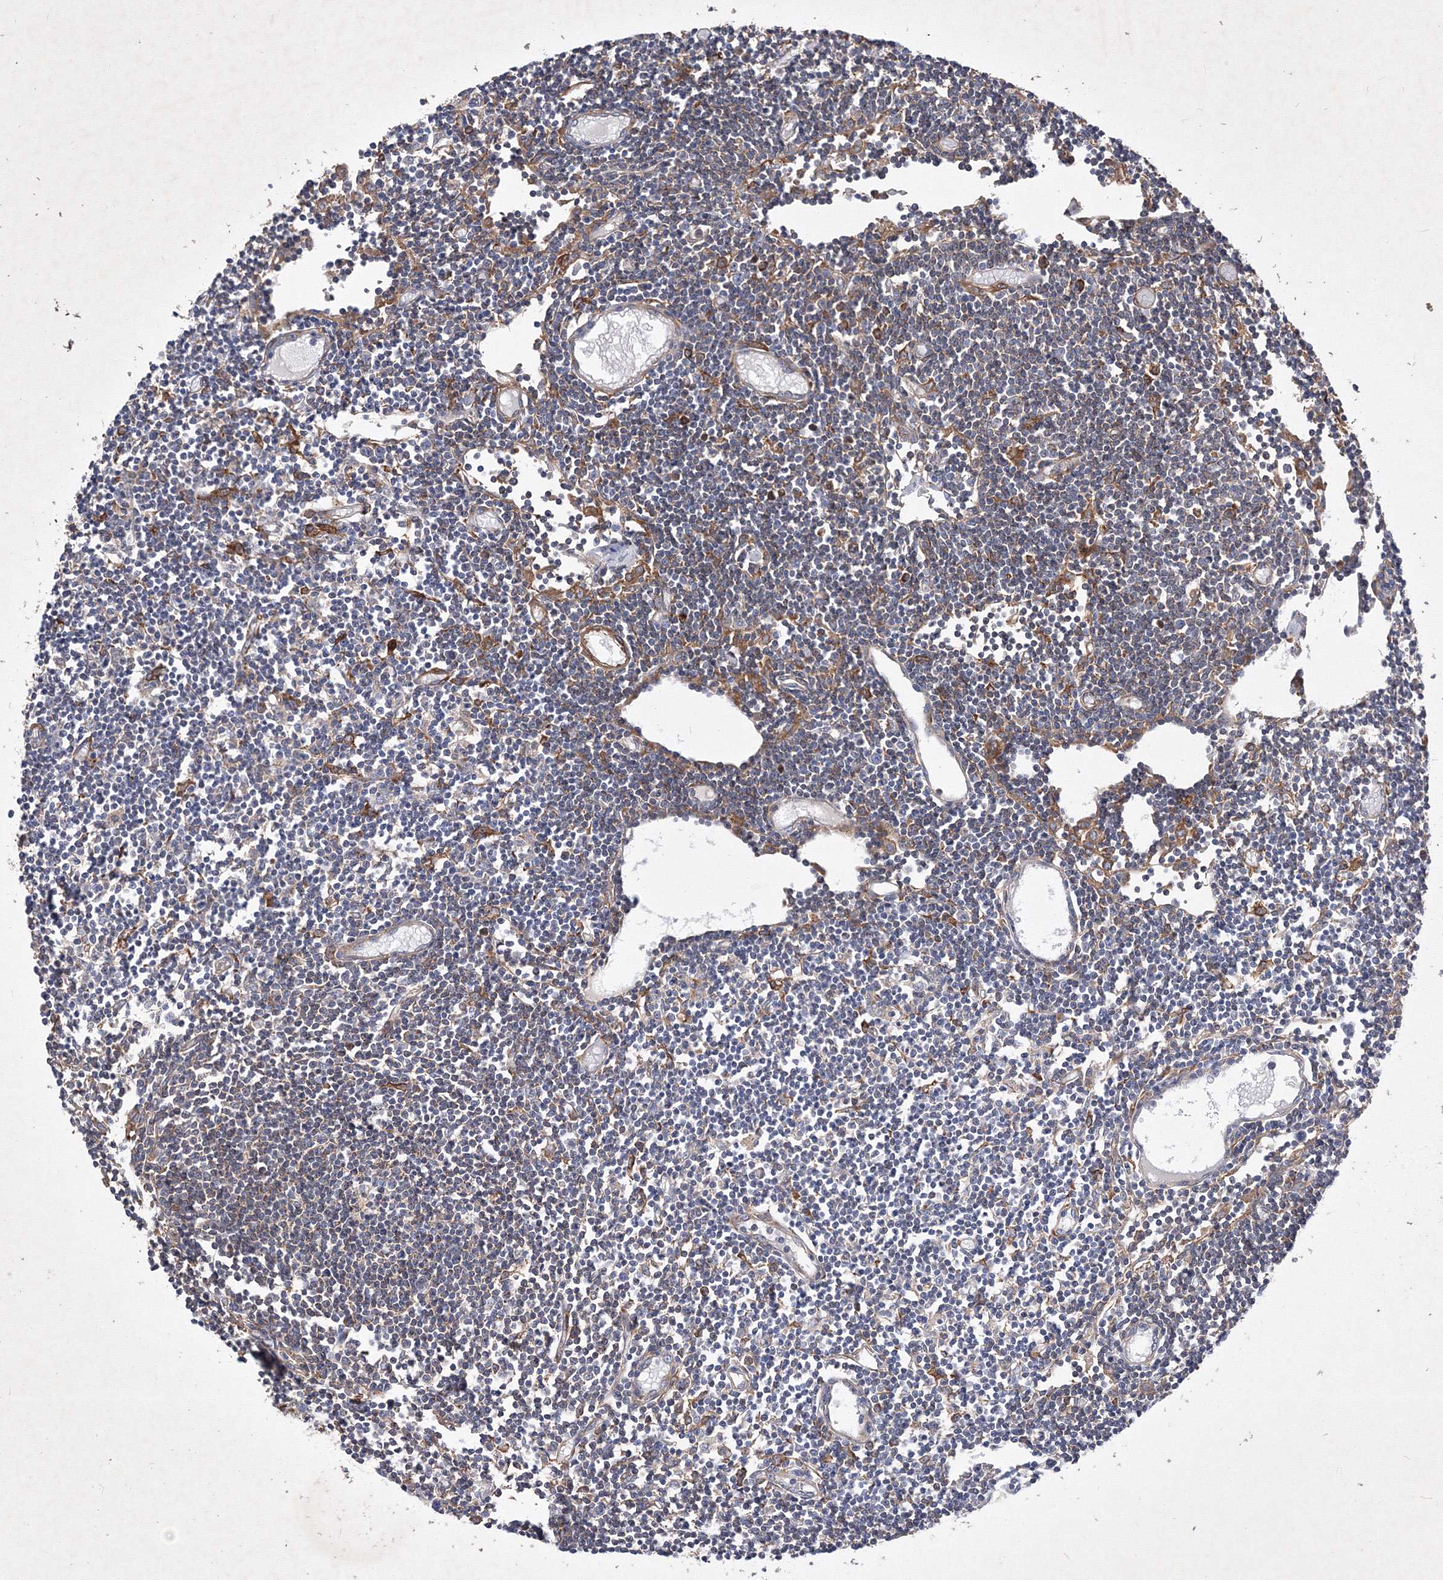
{"staining": {"intensity": "moderate", "quantity": "<25%", "location": "cytoplasmic/membranous"}, "tissue": "lymph node", "cell_type": "Germinal center cells", "image_type": "normal", "snomed": [{"axis": "morphology", "description": "Normal tissue, NOS"}, {"axis": "topography", "description": "Lymph node"}], "caption": "DAB (3,3'-diaminobenzidine) immunohistochemical staining of normal lymph node shows moderate cytoplasmic/membranous protein positivity in about <25% of germinal center cells.", "gene": "SNX18", "patient": {"sex": "female", "age": 11}}